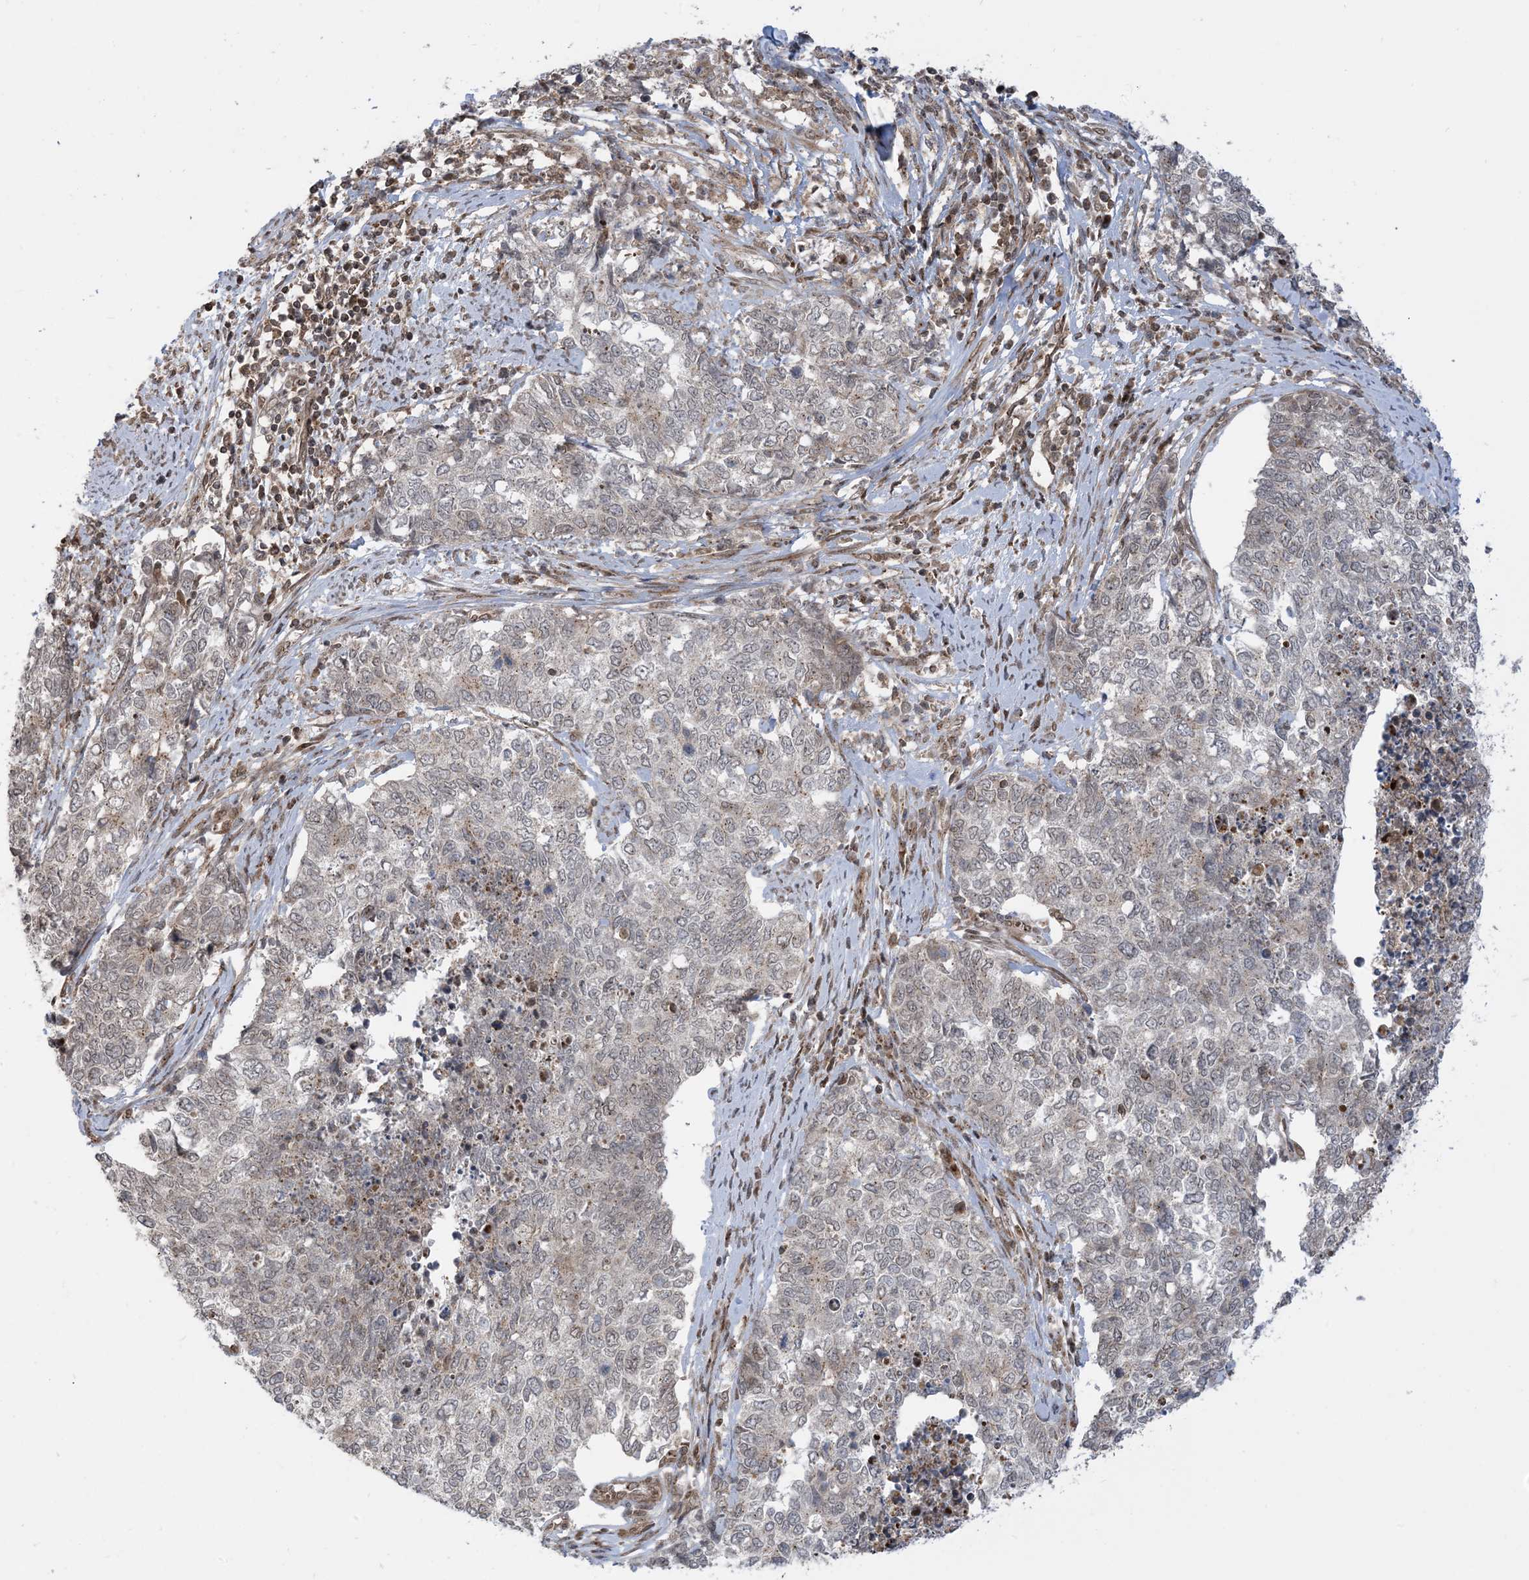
{"staining": {"intensity": "negative", "quantity": "none", "location": "none"}, "tissue": "cervical cancer", "cell_type": "Tumor cells", "image_type": "cancer", "snomed": [{"axis": "morphology", "description": "Squamous cell carcinoma, NOS"}, {"axis": "topography", "description": "Cervix"}], "caption": "Micrograph shows no protein expression in tumor cells of cervical cancer (squamous cell carcinoma) tissue.", "gene": "CASP4", "patient": {"sex": "female", "age": 63}}